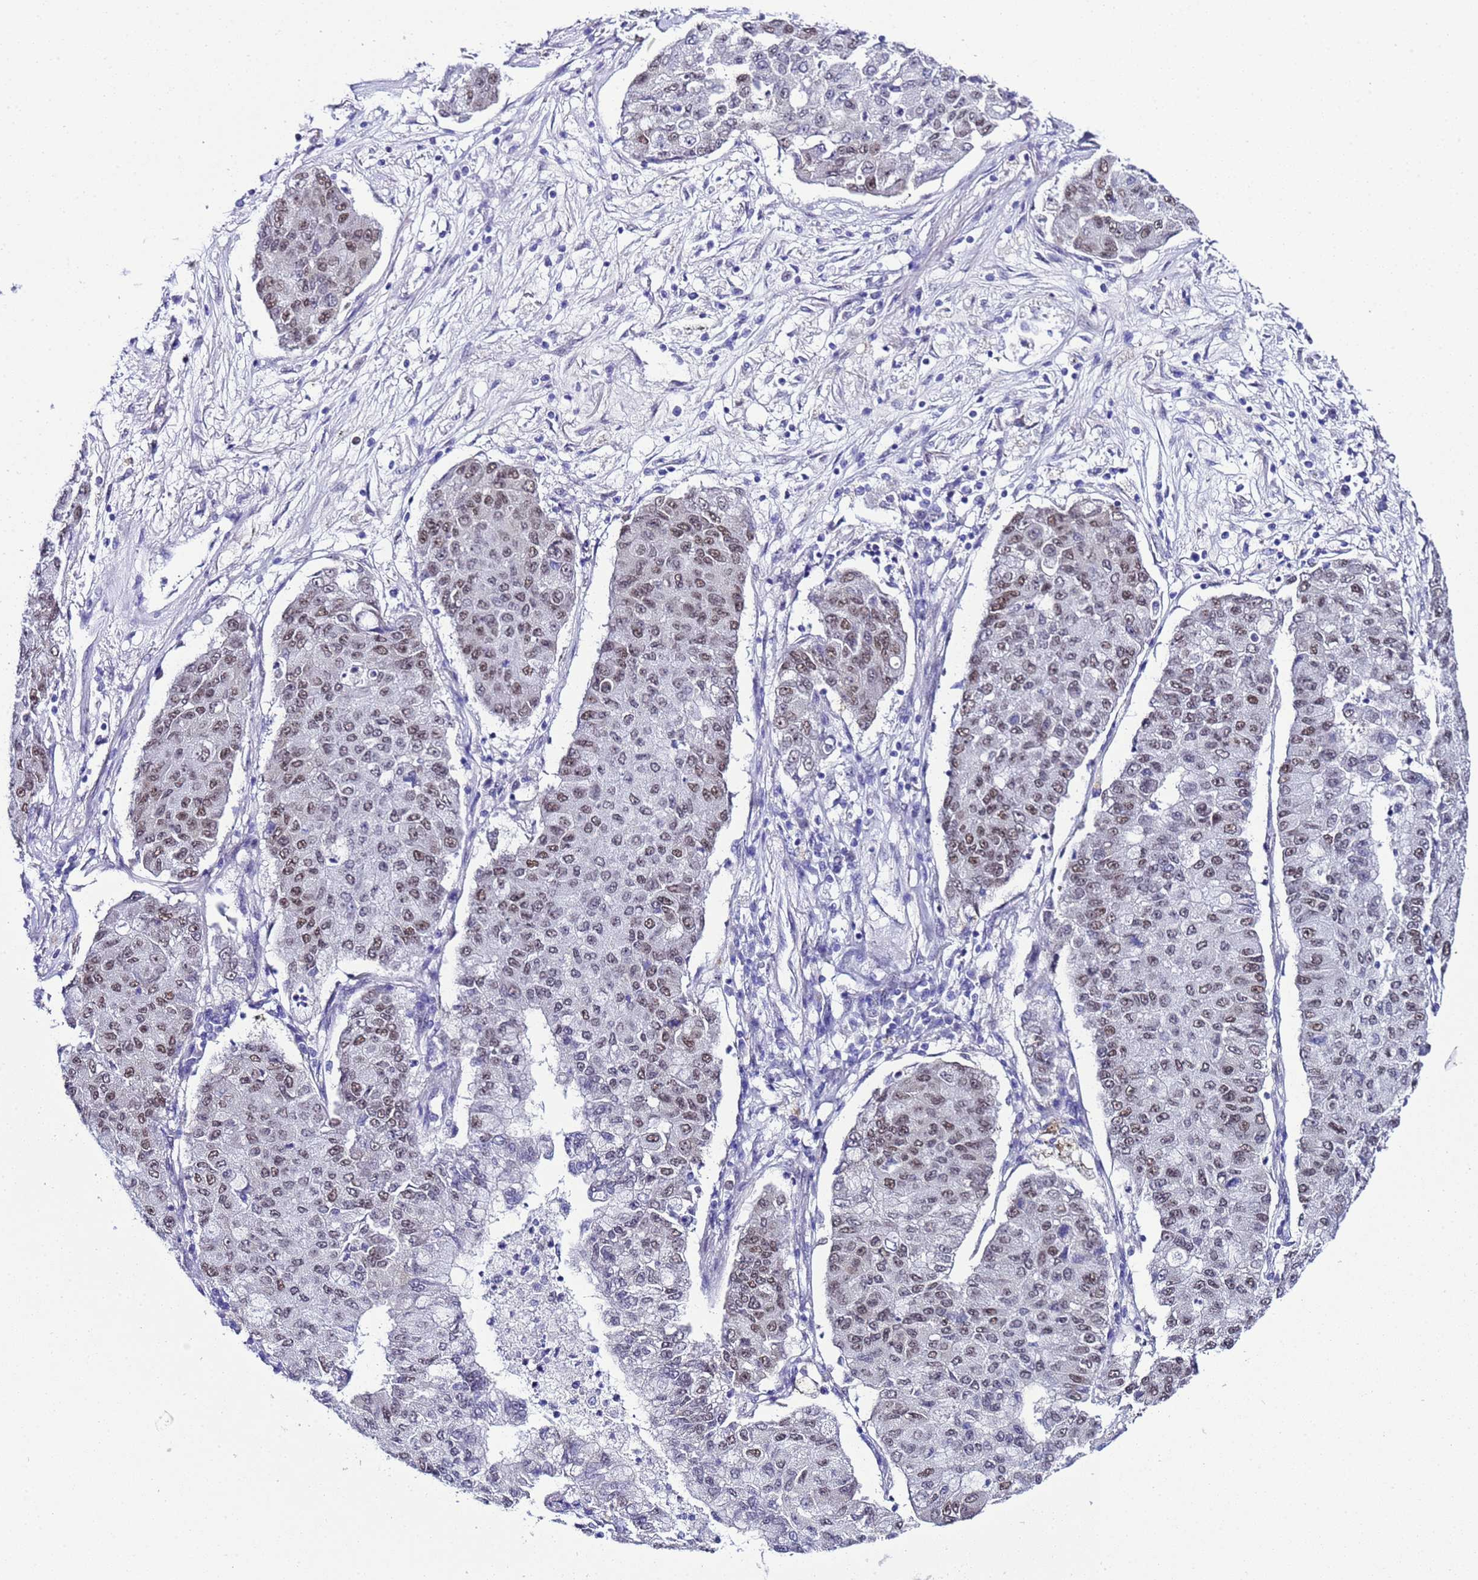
{"staining": {"intensity": "moderate", "quantity": ">75%", "location": "nuclear"}, "tissue": "lung cancer", "cell_type": "Tumor cells", "image_type": "cancer", "snomed": [{"axis": "morphology", "description": "Squamous cell carcinoma, NOS"}, {"axis": "topography", "description": "Lung"}], "caption": "A brown stain highlights moderate nuclear staining of a protein in lung cancer tumor cells. (Brightfield microscopy of DAB IHC at high magnification).", "gene": "BCL7A", "patient": {"sex": "male", "age": 74}}